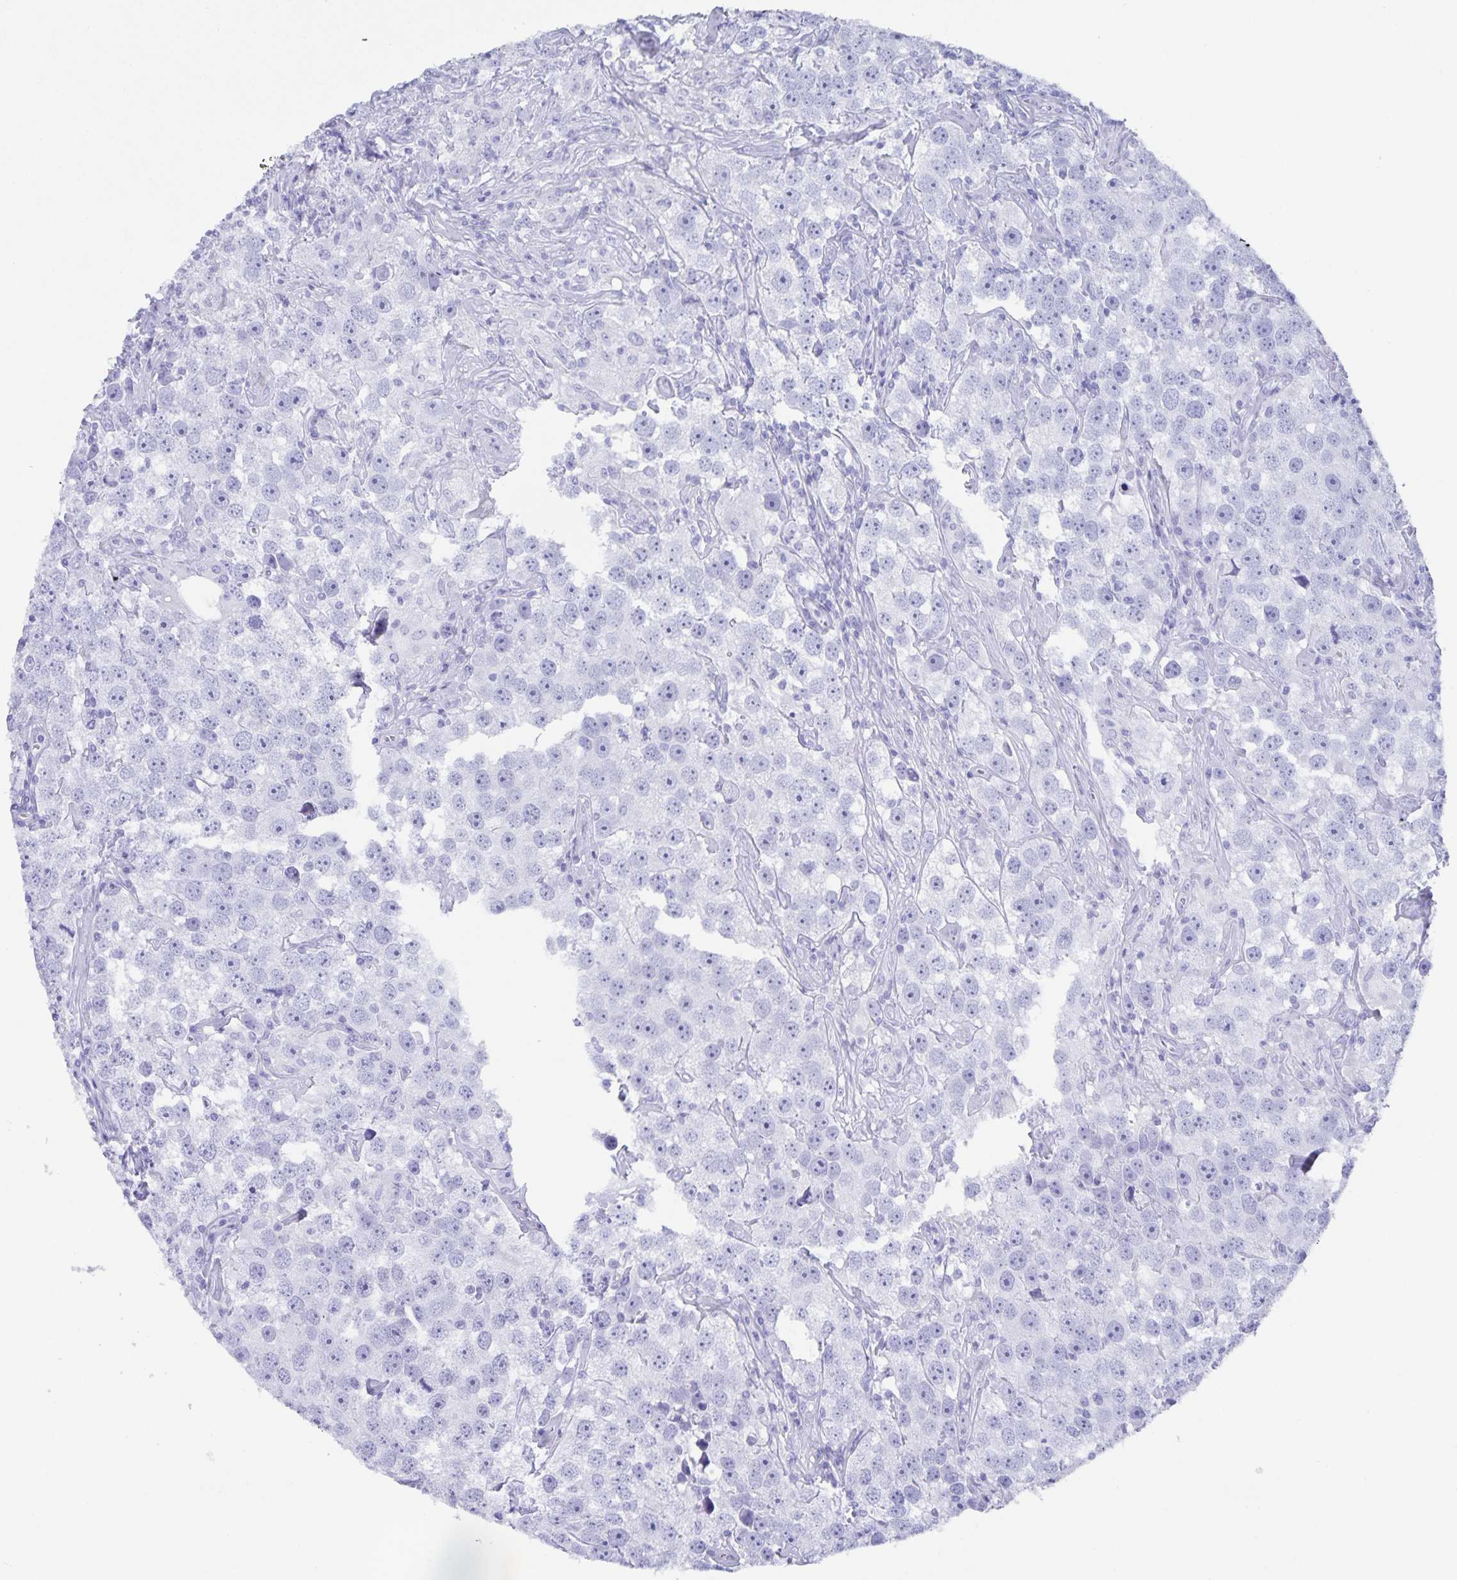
{"staining": {"intensity": "negative", "quantity": "none", "location": "none"}, "tissue": "testis cancer", "cell_type": "Tumor cells", "image_type": "cancer", "snomed": [{"axis": "morphology", "description": "Seminoma, NOS"}, {"axis": "topography", "description": "Testis"}], "caption": "Immunohistochemistry (IHC) micrograph of neoplastic tissue: human testis cancer (seminoma) stained with DAB demonstrates no significant protein expression in tumor cells.", "gene": "AQP4", "patient": {"sex": "male", "age": 49}}